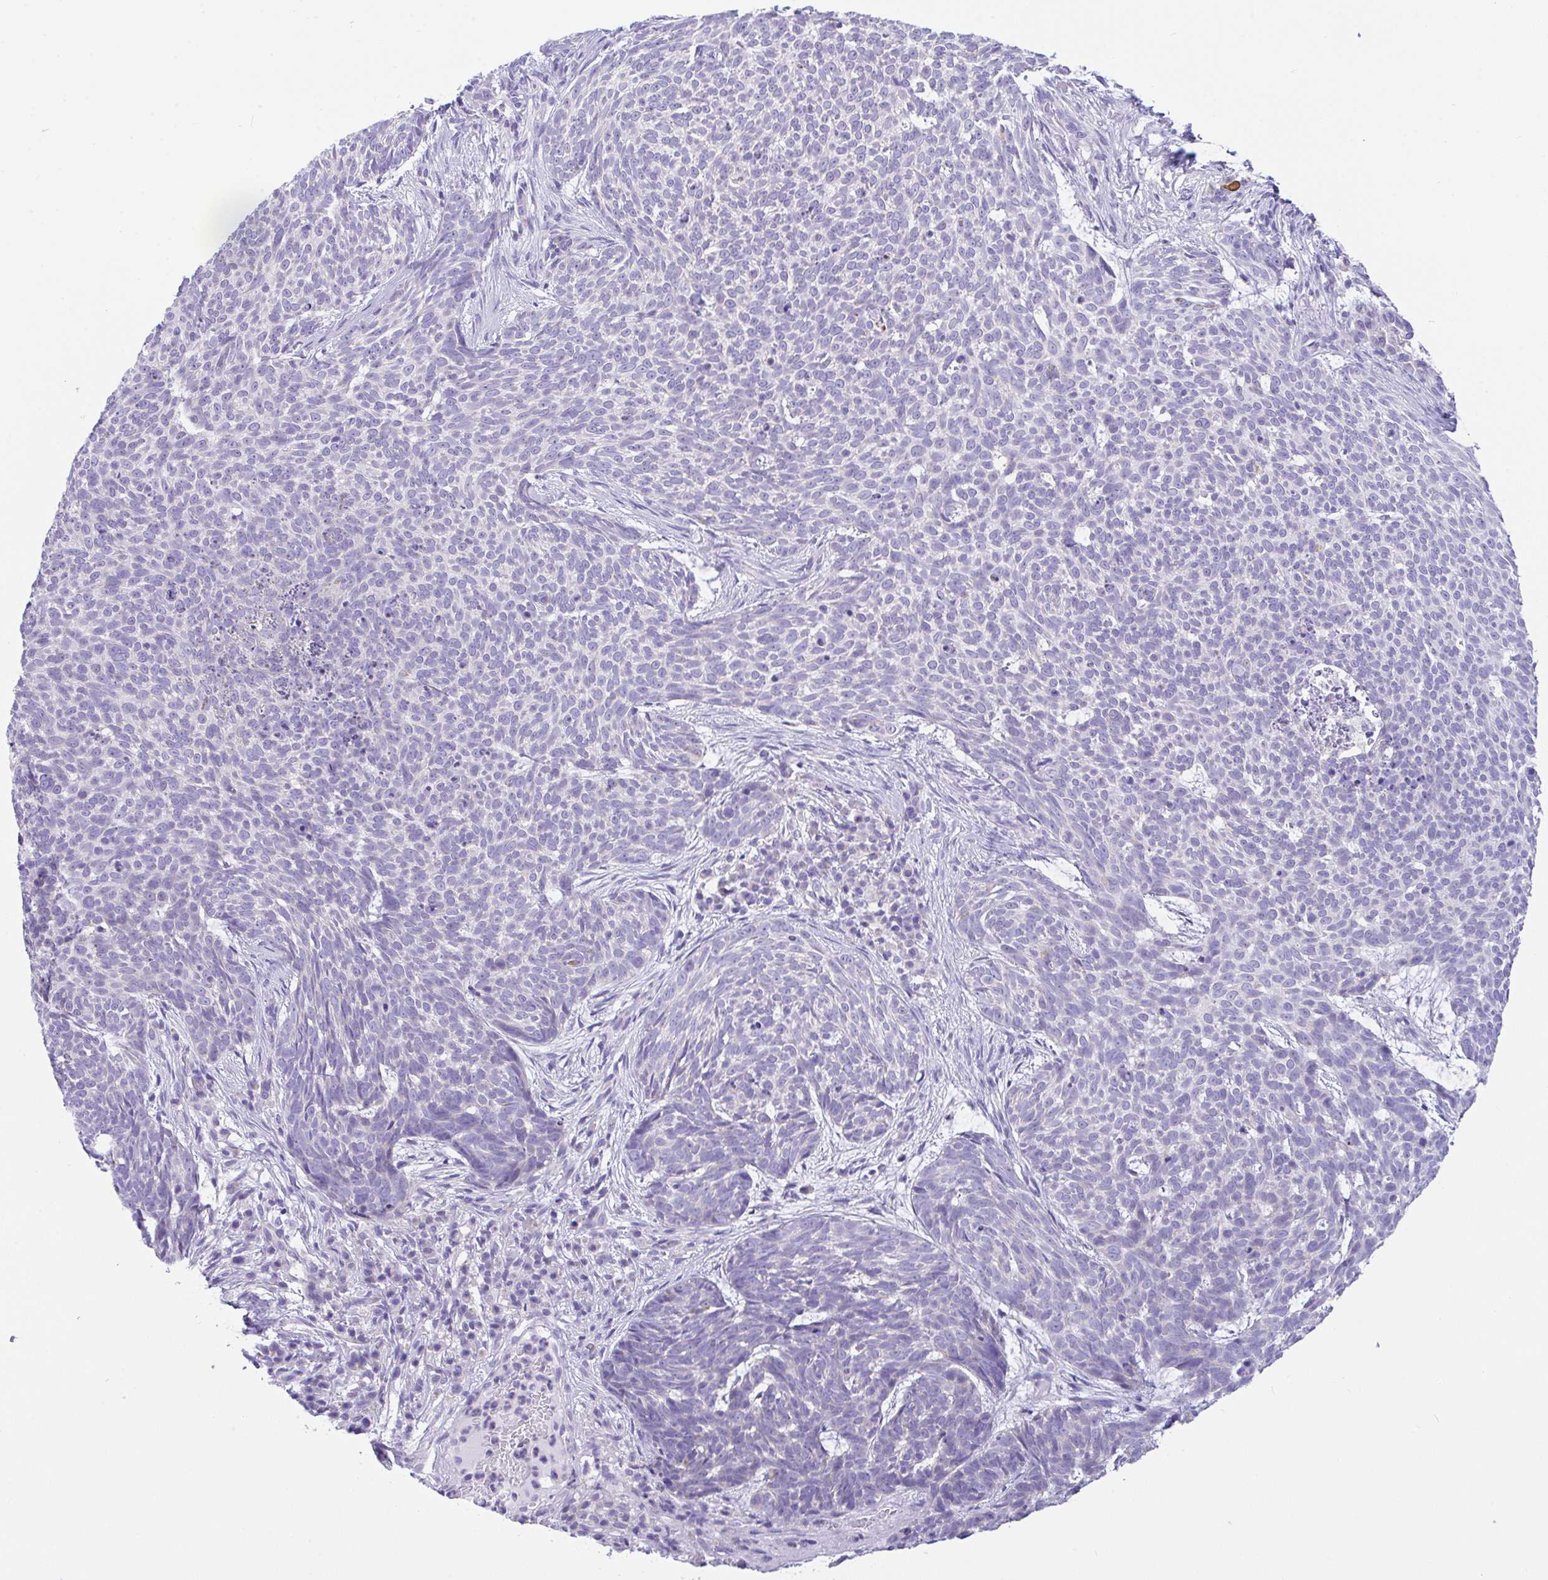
{"staining": {"intensity": "negative", "quantity": "none", "location": "none"}, "tissue": "skin cancer", "cell_type": "Tumor cells", "image_type": "cancer", "snomed": [{"axis": "morphology", "description": "Basal cell carcinoma"}, {"axis": "topography", "description": "Skin"}], "caption": "An immunohistochemistry (IHC) histopathology image of skin basal cell carcinoma is shown. There is no staining in tumor cells of skin basal cell carcinoma.", "gene": "NLRP8", "patient": {"sex": "female", "age": 93}}